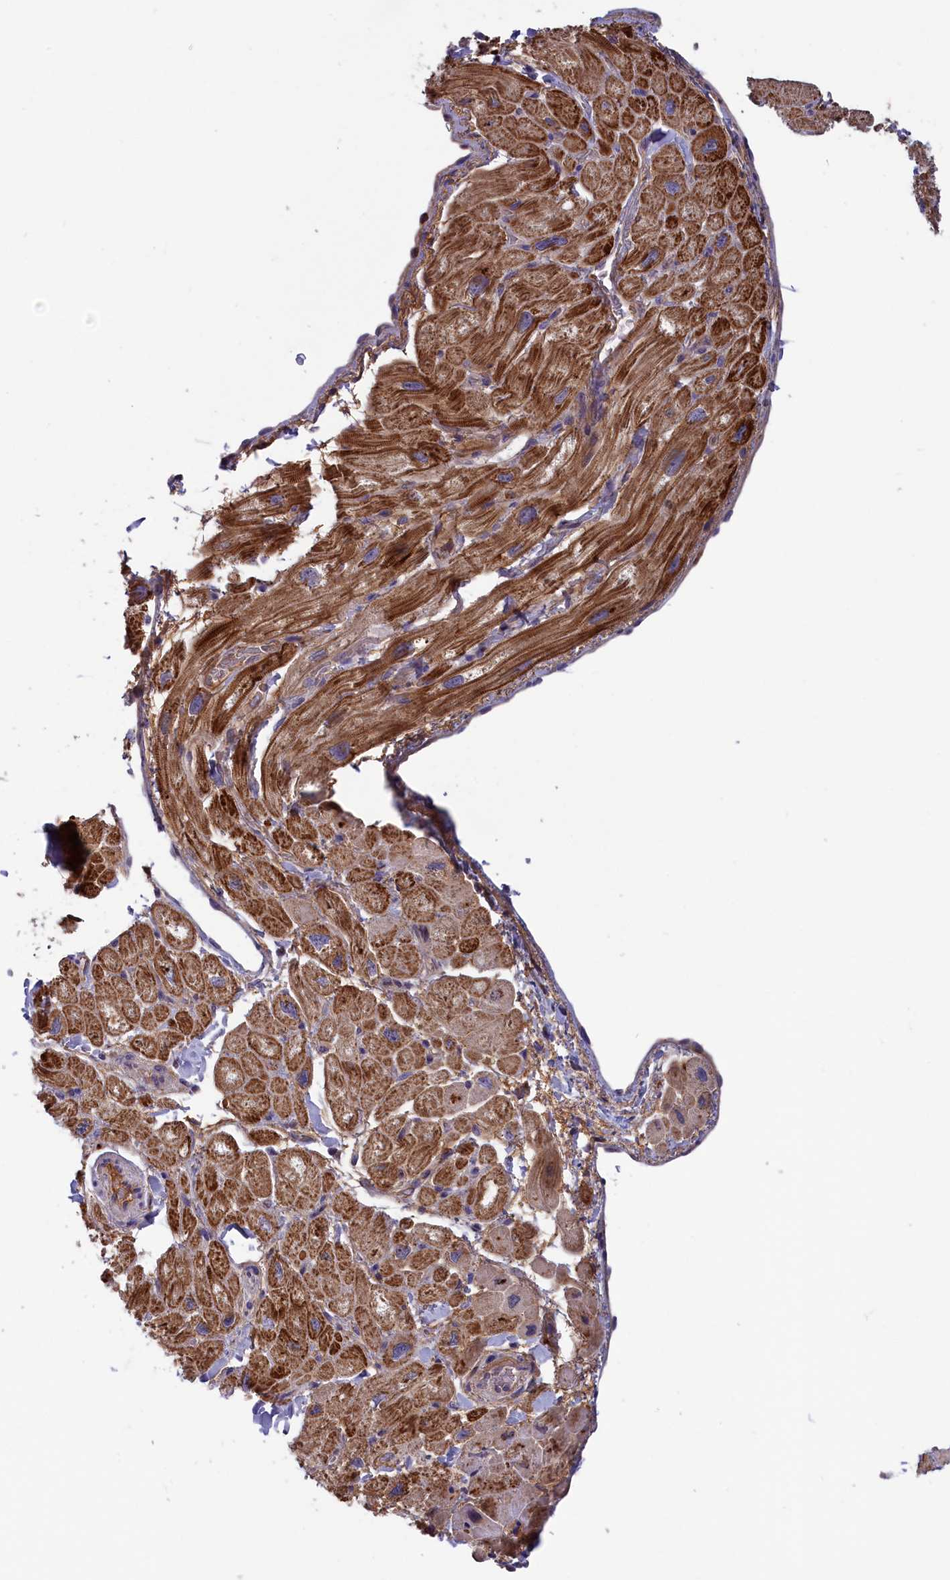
{"staining": {"intensity": "moderate", "quantity": "25%-75%", "location": "cytoplasmic/membranous"}, "tissue": "heart muscle", "cell_type": "Cardiomyocytes", "image_type": "normal", "snomed": [{"axis": "morphology", "description": "Normal tissue, NOS"}, {"axis": "topography", "description": "Heart"}], "caption": "Heart muscle stained with a brown dye demonstrates moderate cytoplasmic/membranous positive positivity in about 25%-75% of cardiomyocytes.", "gene": "STYX", "patient": {"sex": "male", "age": 65}}